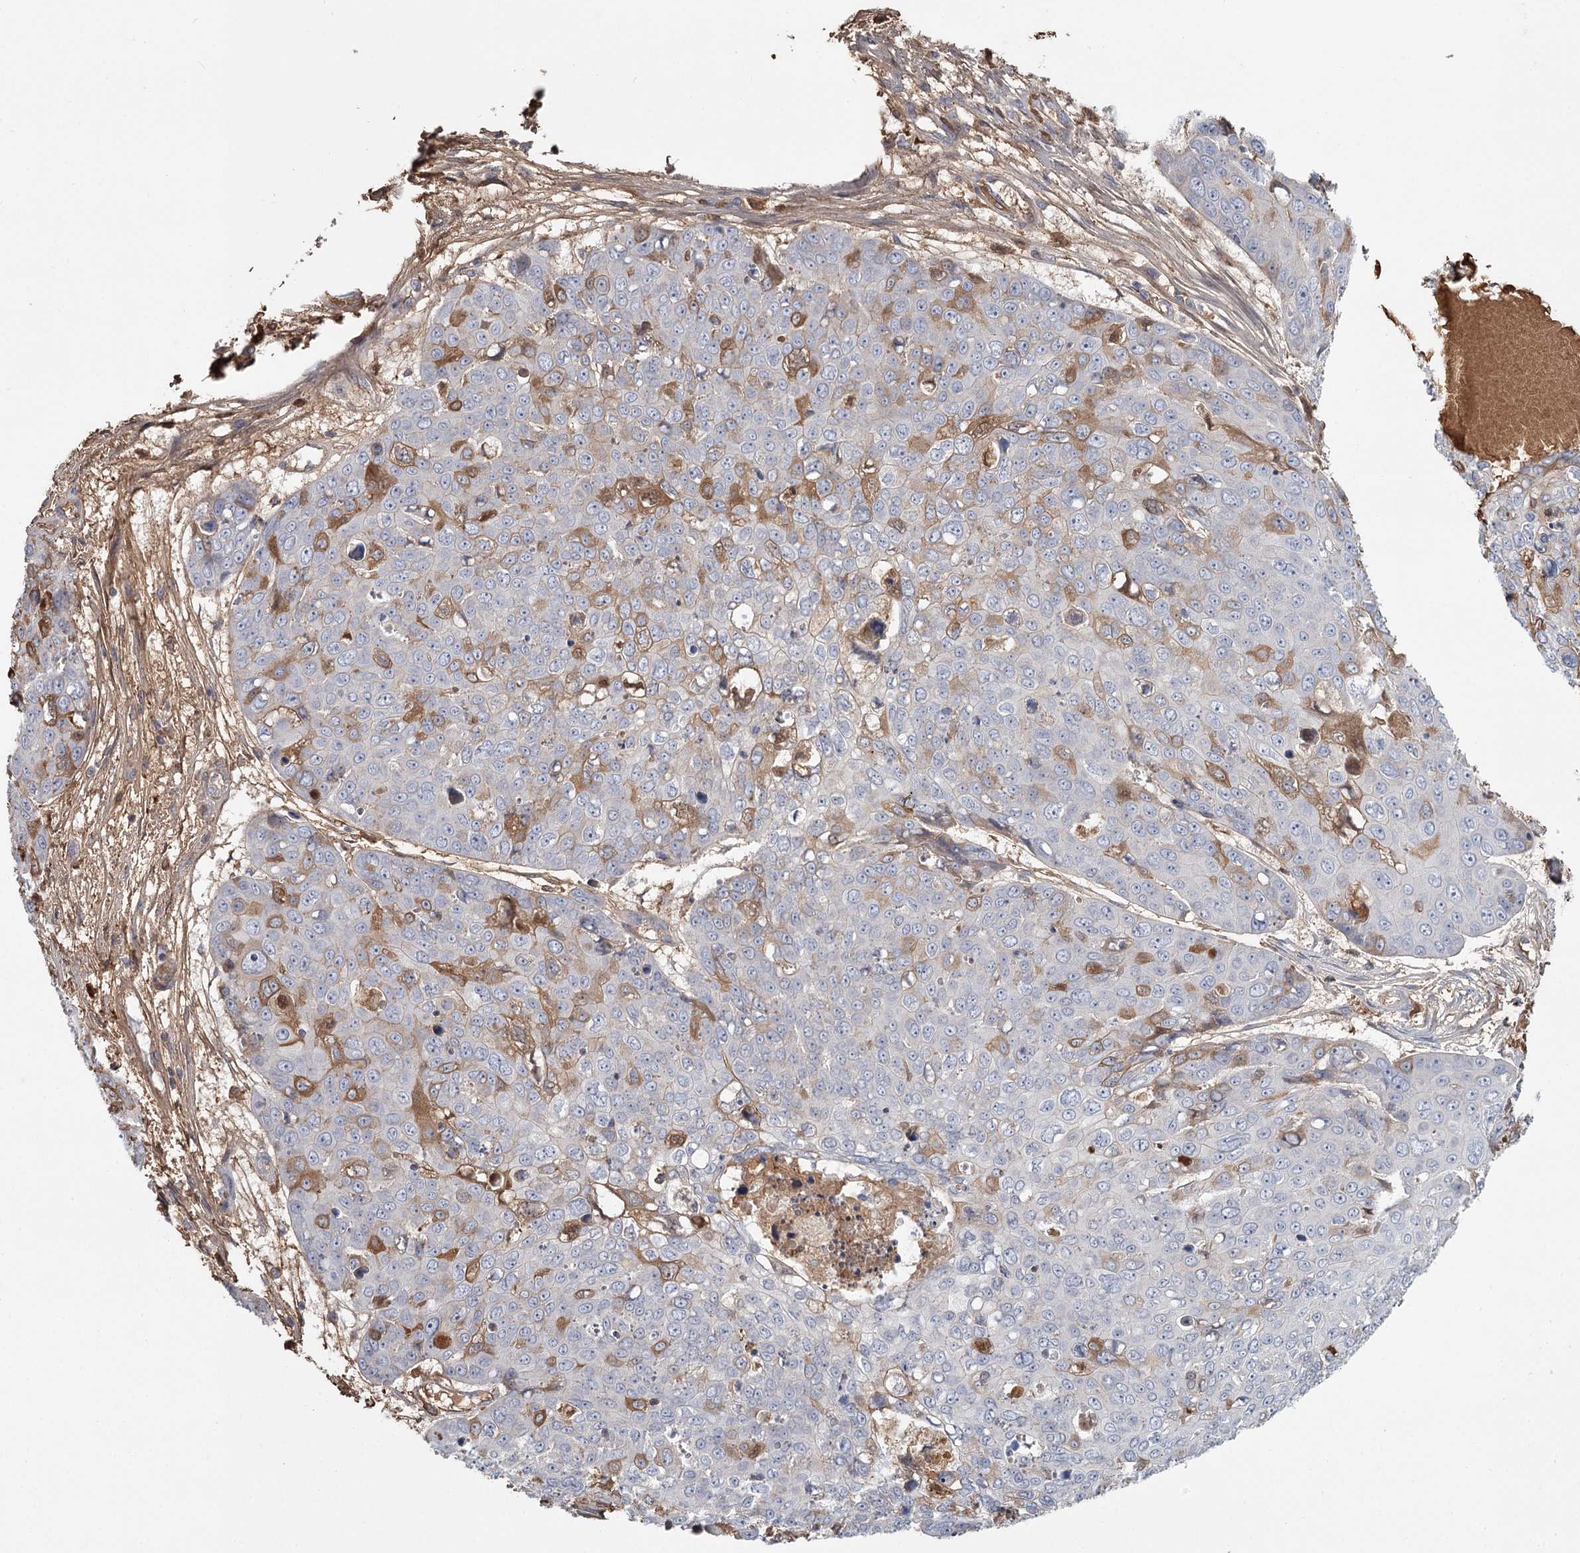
{"staining": {"intensity": "moderate", "quantity": "<25%", "location": "cytoplasmic/membranous"}, "tissue": "skin cancer", "cell_type": "Tumor cells", "image_type": "cancer", "snomed": [{"axis": "morphology", "description": "Squamous cell carcinoma, NOS"}, {"axis": "topography", "description": "Skin"}], "caption": "IHC of squamous cell carcinoma (skin) demonstrates low levels of moderate cytoplasmic/membranous expression in approximately <25% of tumor cells.", "gene": "DHRS9", "patient": {"sex": "male", "age": 71}}